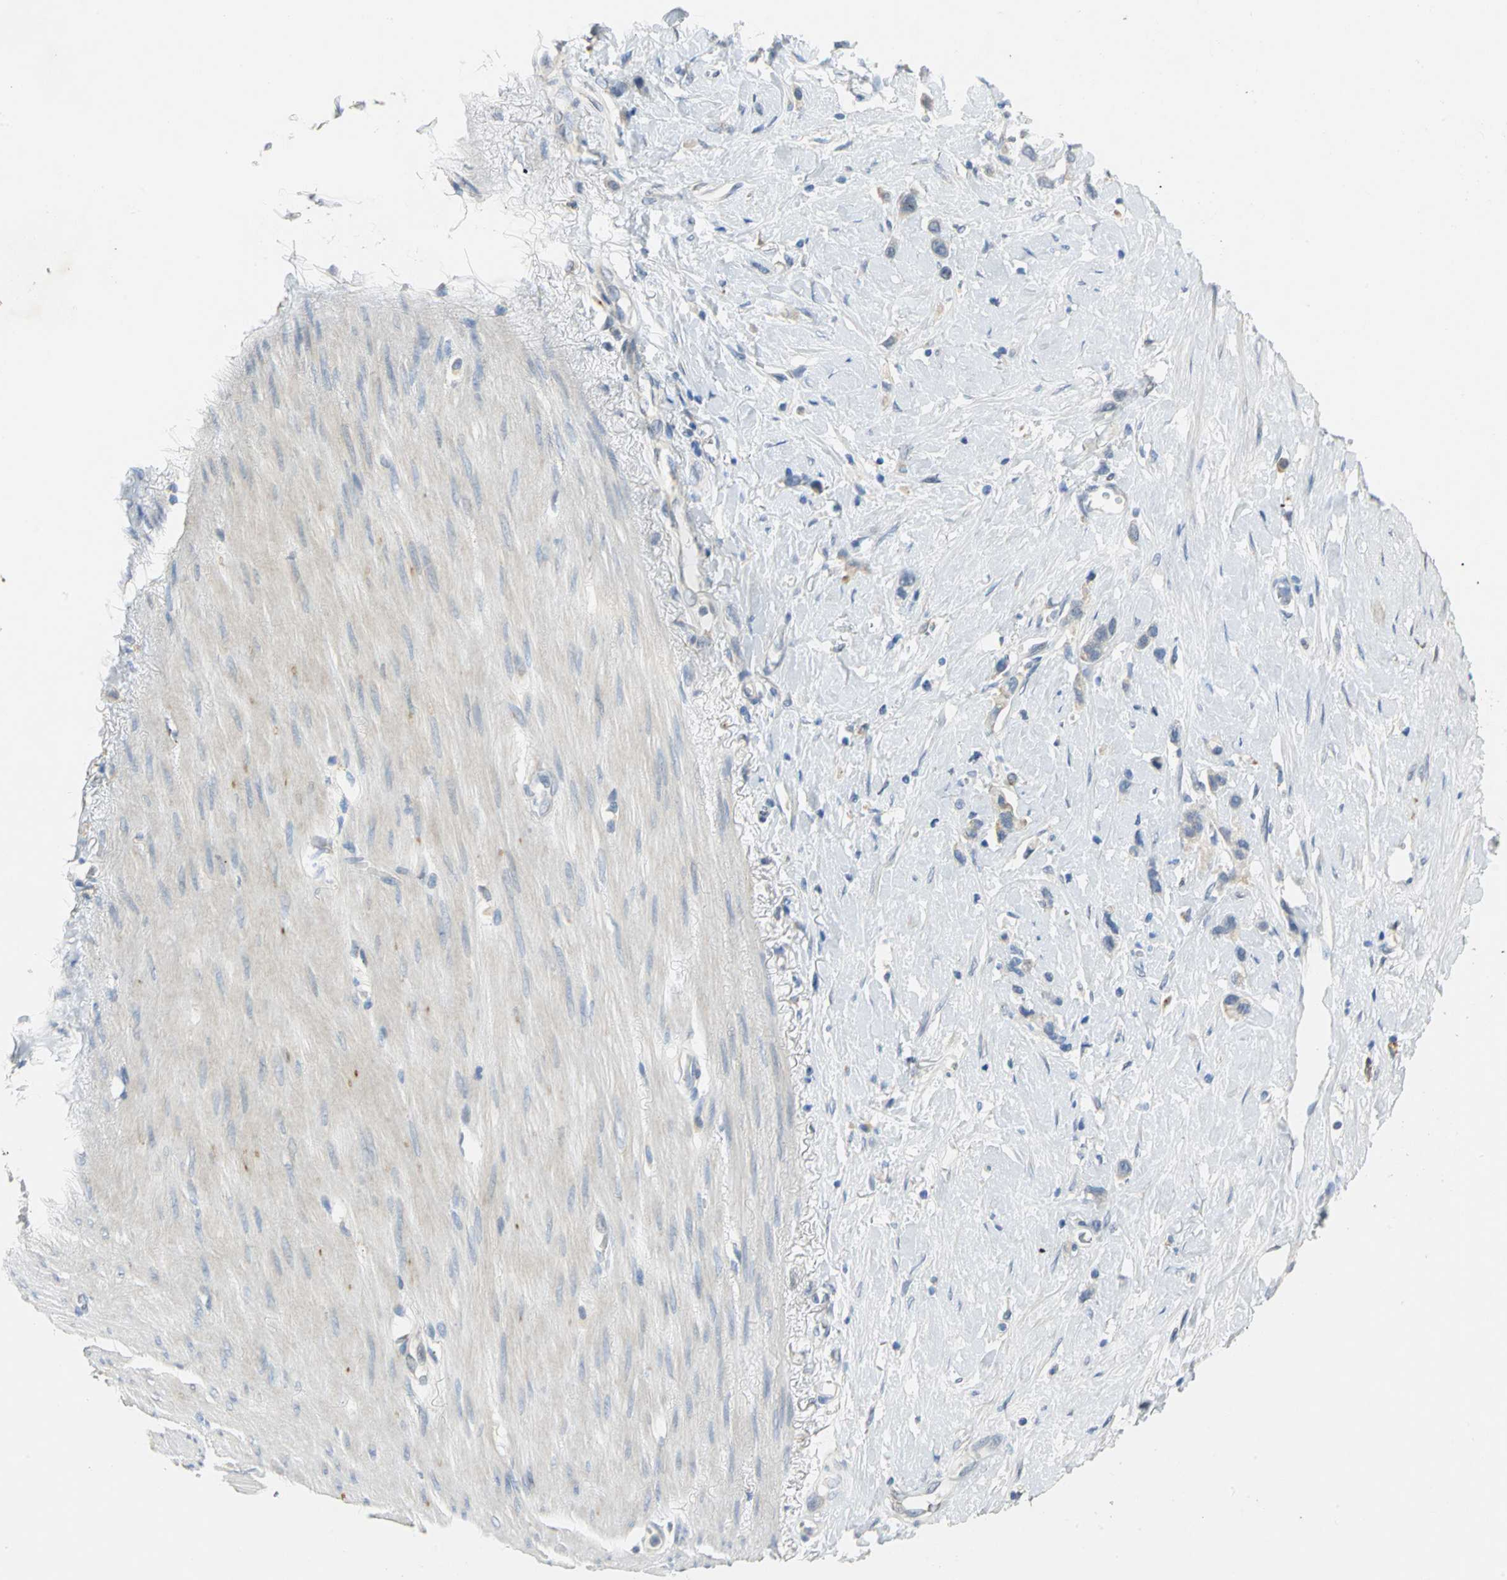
{"staining": {"intensity": "weak", "quantity": "25%-75%", "location": "cytoplasmic/membranous"}, "tissue": "stomach cancer", "cell_type": "Tumor cells", "image_type": "cancer", "snomed": [{"axis": "morphology", "description": "Normal tissue, NOS"}, {"axis": "morphology", "description": "Adenocarcinoma, NOS"}, {"axis": "morphology", "description": "Adenocarcinoma, High grade"}, {"axis": "topography", "description": "Stomach, upper"}, {"axis": "topography", "description": "Stomach"}], "caption": "Immunohistochemistry (IHC) (DAB (3,3'-diaminobenzidine)) staining of stomach cancer demonstrates weak cytoplasmic/membranous protein staining in about 25%-75% of tumor cells. The staining is performed using DAB (3,3'-diaminobenzidine) brown chromogen to label protein expression. The nuclei are counter-stained blue using hematoxylin.", "gene": "IL17RB", "patient": {"sex": "female", "age": 65}}